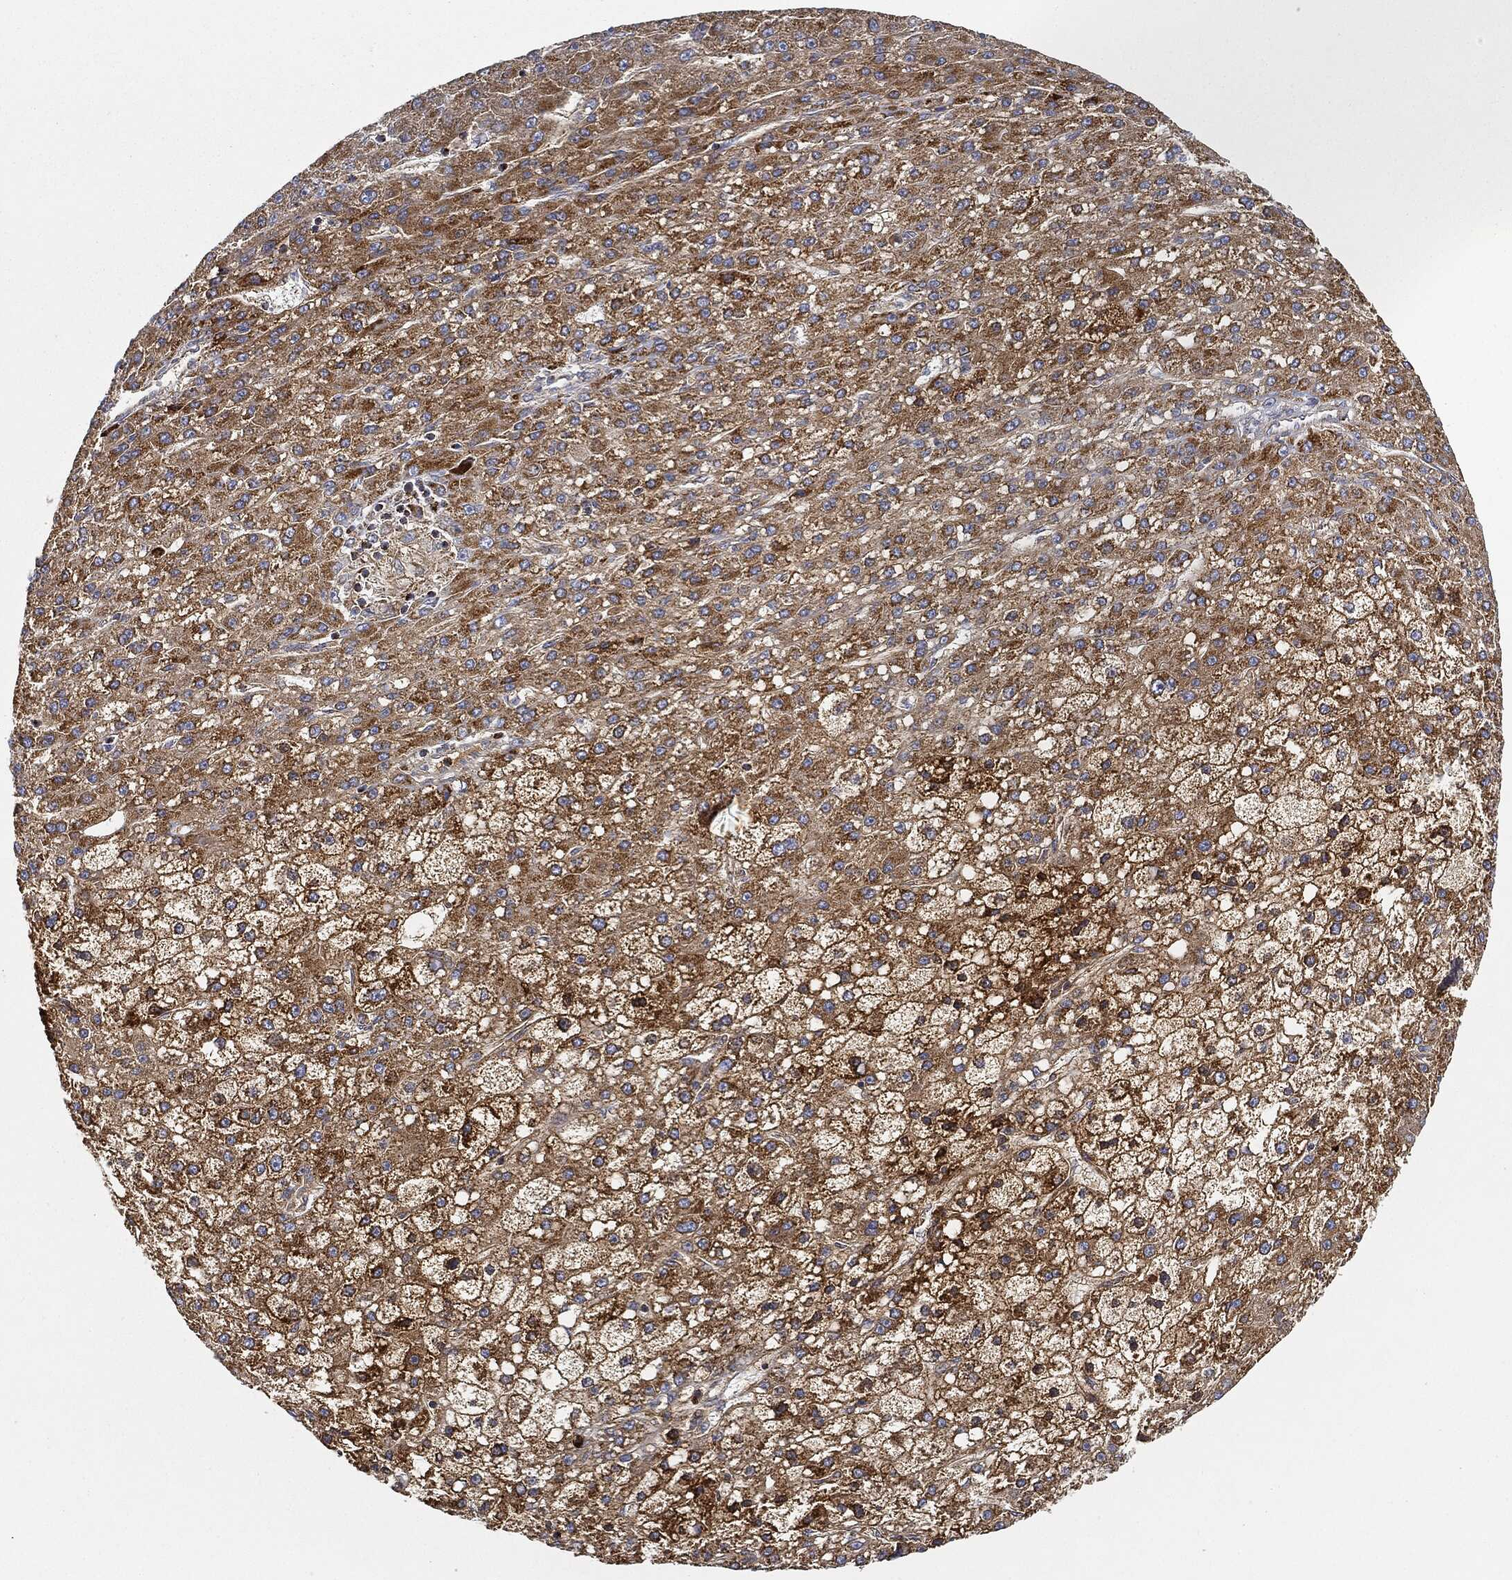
{"staining": {"intensity": "strong", "quantity": ">75%", "location": "cytoplasmic/membranous"}, "tissue": "liver cancer", "cell_type": "Tumor cells", "image_type": "cancer", "snomed": [{"axis": "morphology", "description": "Carcinoma, Hepatocellular, NOS"}, {"axis": "topography", "description": "Liver"}], "caption": "Immunohistochemistry (IHC) of human hepatocellular carcinoma (liver) reveals high levels of strong cytoplasmic/membranous expression in about >75% of tumor cells. (brown staining indicates protein expression, while blue staining denotes nuclei).", "gene": "CAPN15", "patient": {"sex": "male", "age": 67}}